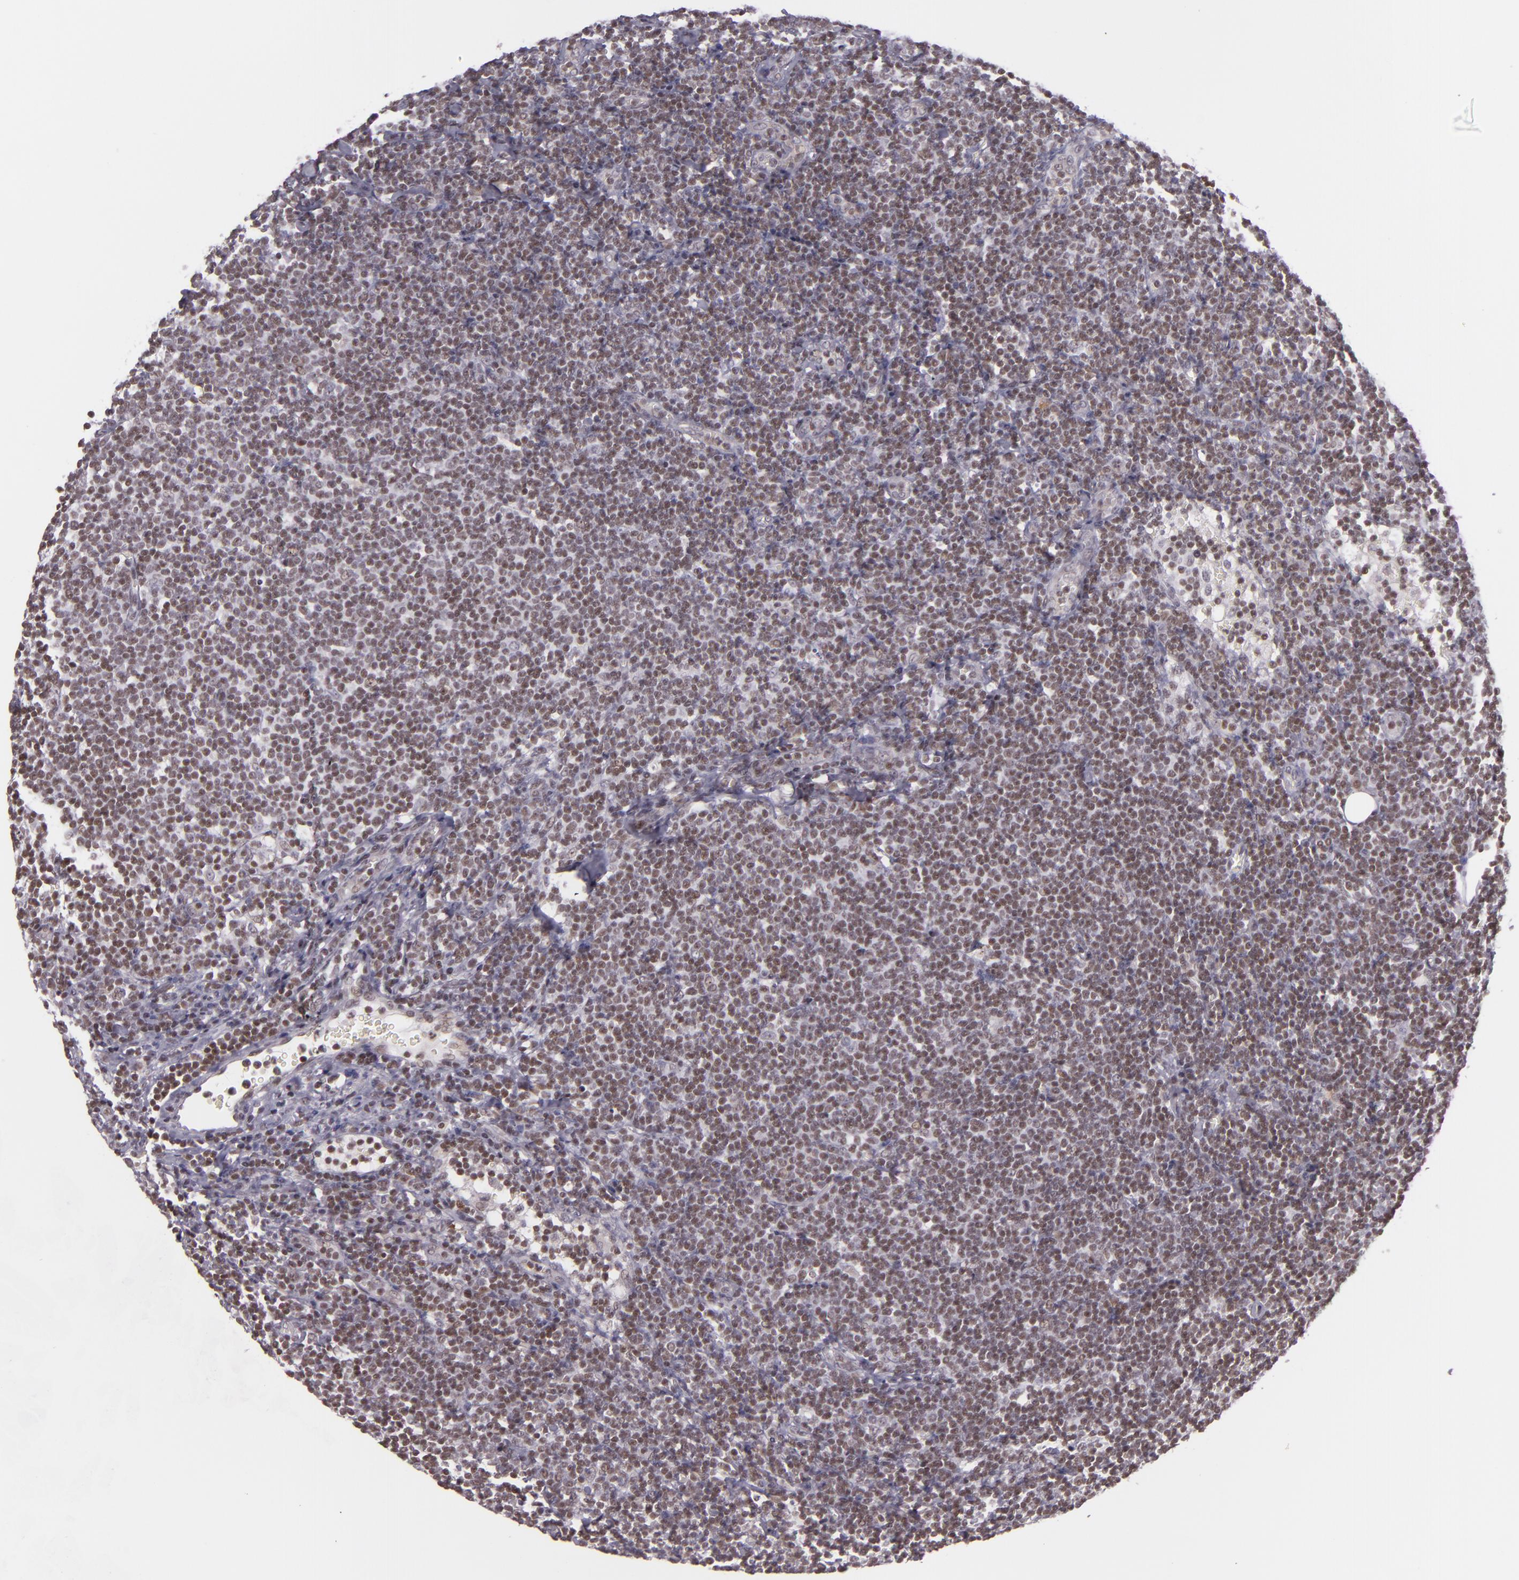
{"staining": {"intensity": "moderate", "quantity": ">75%", "location": "nuclear"}, "tissue": "lymphoma", "cell_type": "Tumor cells", "image_type": "cancer", "snomed": [{"axis": "morphology", "description": "Malignant lymphoma, non-Hodgkin's type, Low grade"}, {"axis": "topography", "description": "Lymph node"}], "caption": "Immunohistochemistry (DAB (3,3'-diaminobenzidine)) staining of low-grade malignant lymphoma, non-Hodgkin's type exhibits moderate nuclear protein staining in about >75% of tumor cells.", "gene": "ZFX", "patient": {"sex": "male", "age": 65}}